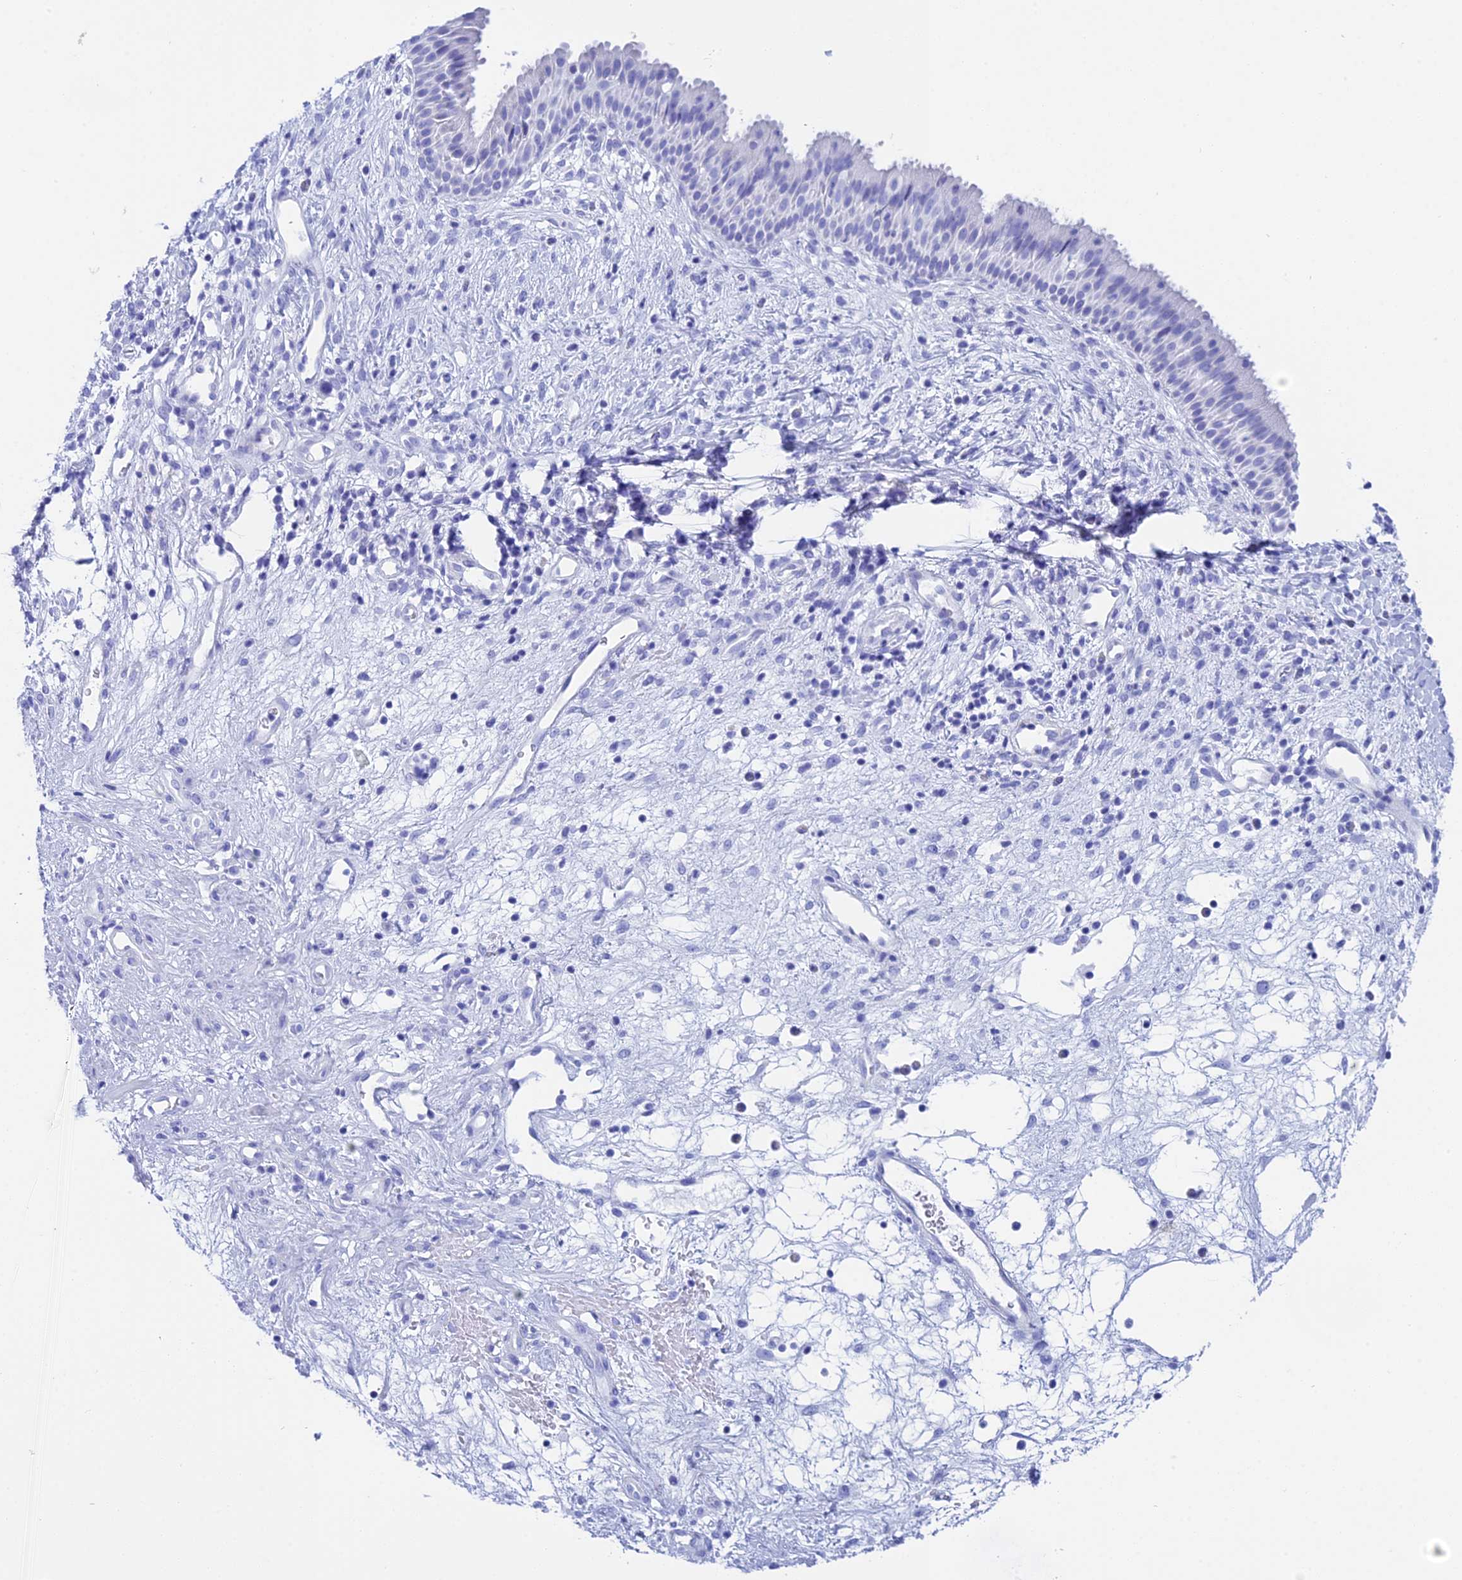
{"staining": {"intensity": "negative", "quantity": "none", "location": "none"}, "tissue": "nasopharynx", "cell_type": "Respiratory epithelial cells", "image_type": "normal", "snomed": [{"axis": "morphology", "description": "Normal tissue, NOS"}, {"axis": "topography", "description": "Nasopharynx"}], "caption": "Unremarkable nasopharynx was stained to show a protein in brown. There is no significant positivity in respiratory epithelial cells. (DAB IHC visualized using brightfield microscopy, high magnification).", "gene": "TEX101", "patient": {"sex": "male", "age": 22}}